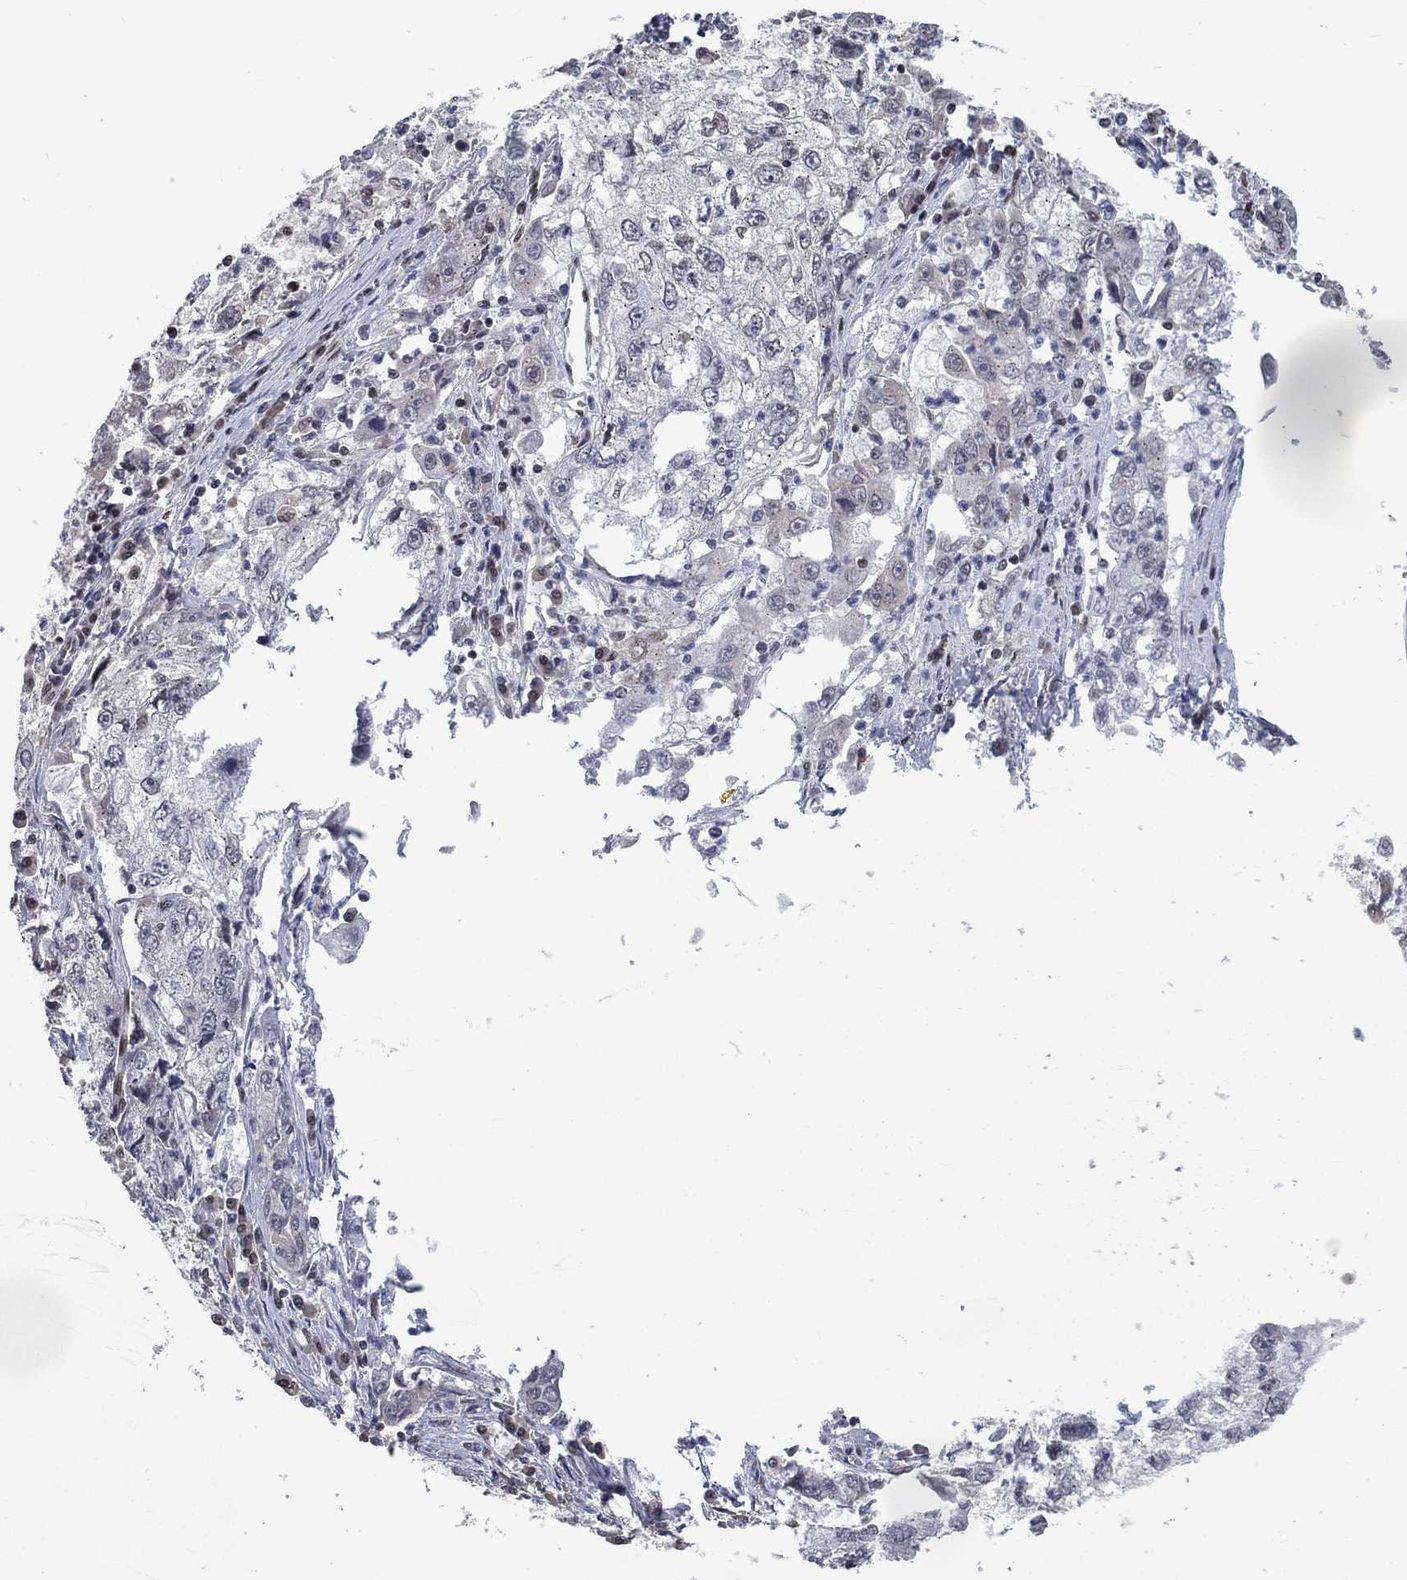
{"staining": {"intensity": "negative", "quantity": "none", "location": "none"}, "tissue": "cervical cancer", "cell_type": "Tumor cells", "image_type": "cancer", "snomed": [{"axis": "morphology", "description": "Squamous cell carcinoma, NOS"}, {"axis": "topography", "description": "Cervix"}], "caption": "Squamous cell carcinoma (cervical) stained for a protein using IHC reveals no expression tumor cells.", "gene": "YLPM1", "patient": {"sex": "female", "age": 36}}